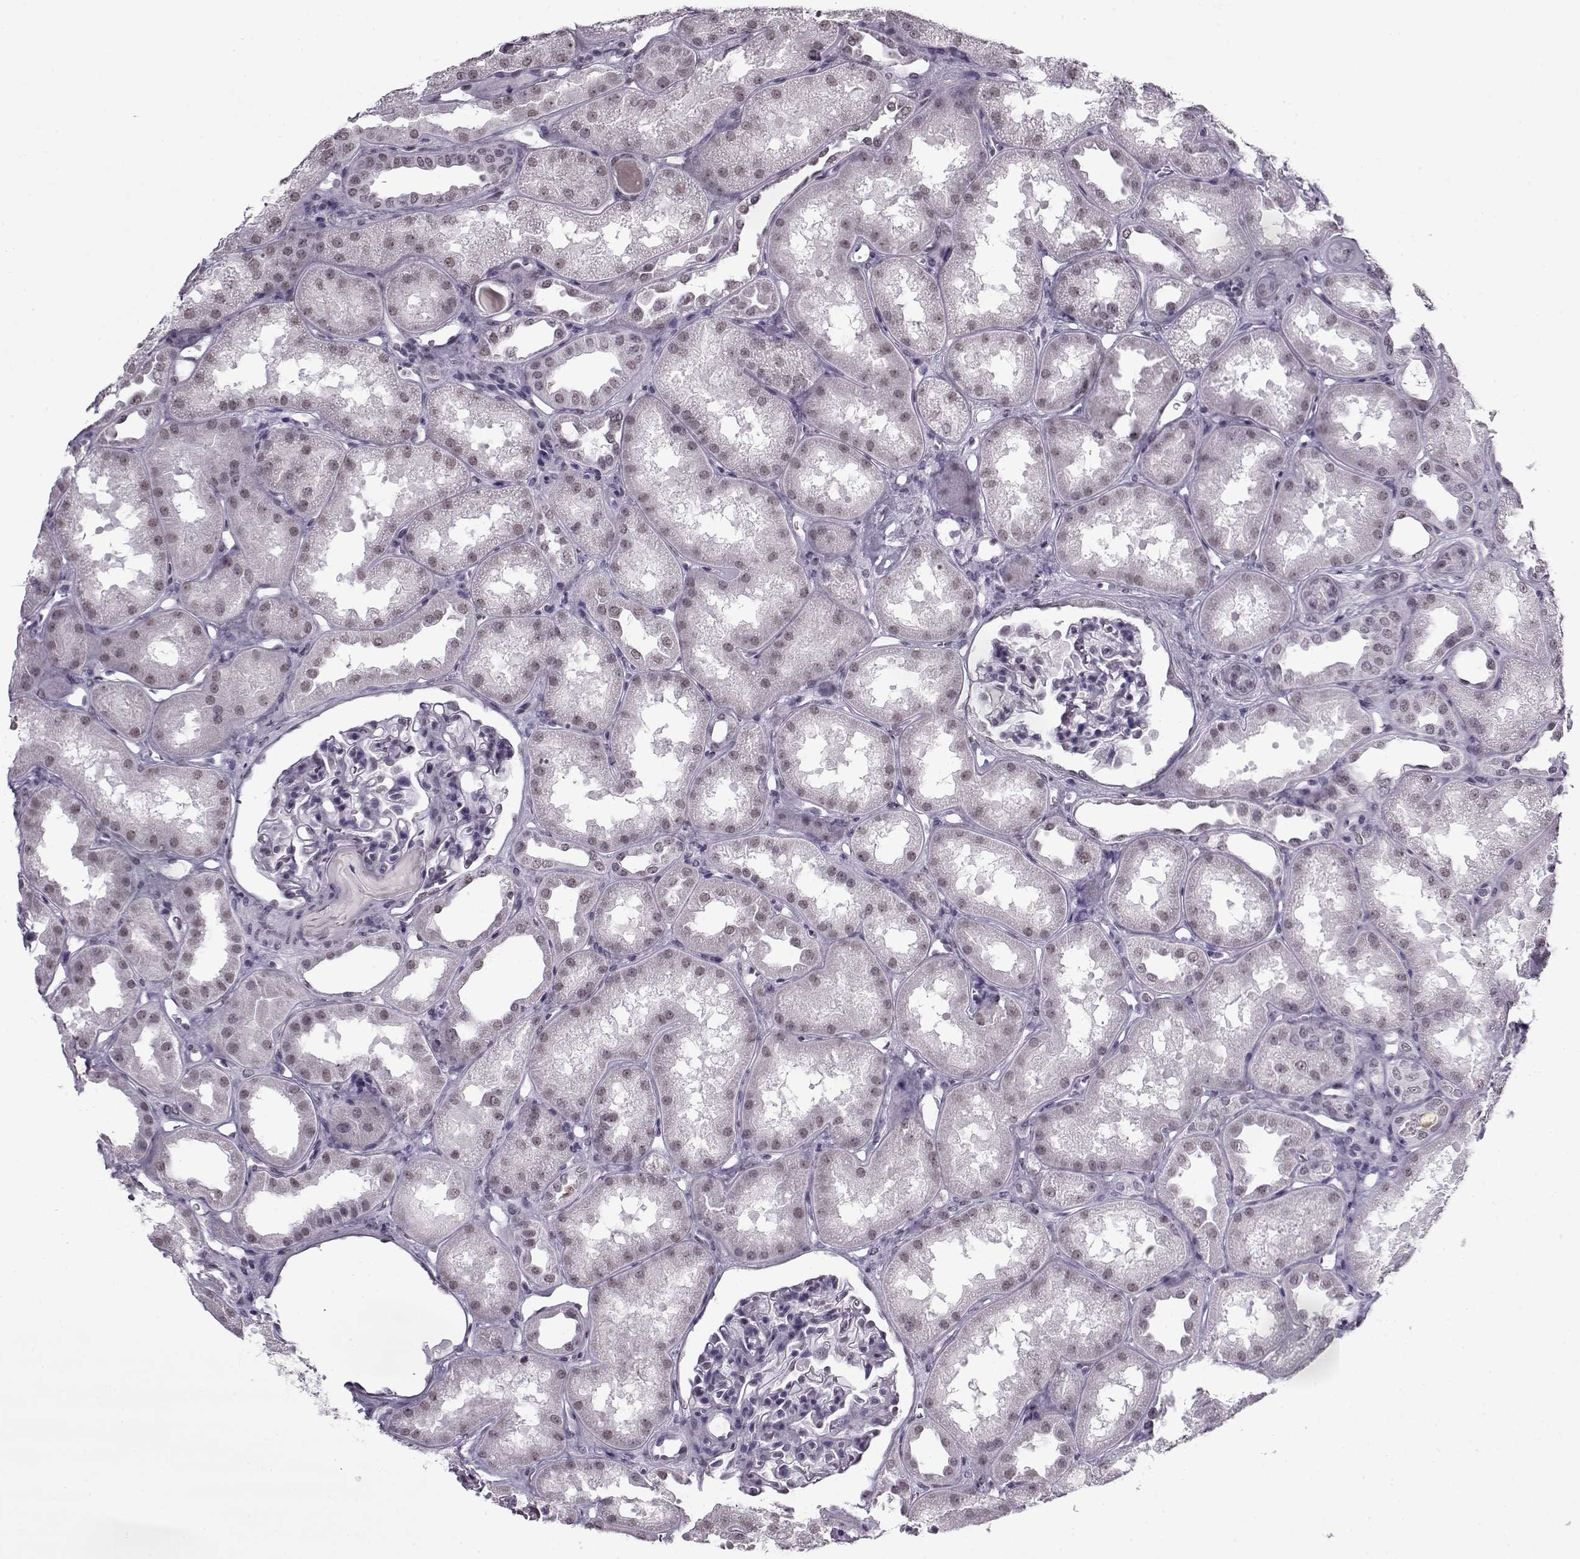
{"staining": {"intensity": "negative", "quantity": "none", "location": "none"}, "tissue": "kidney", "cell_type": "Cells in glomeruli", "image_type": "normal", "snomed": [{"axis": "morphology", "description": "Normal tissue, NOS"}, {"axis": "topography", "description": "Kidney"}], "caption": "Protein analysis of benign kidney shows no significant positivity in cells in glomeruli.", "gene": "PRMT8", "patient": {"sex": "male", "age": 61}}